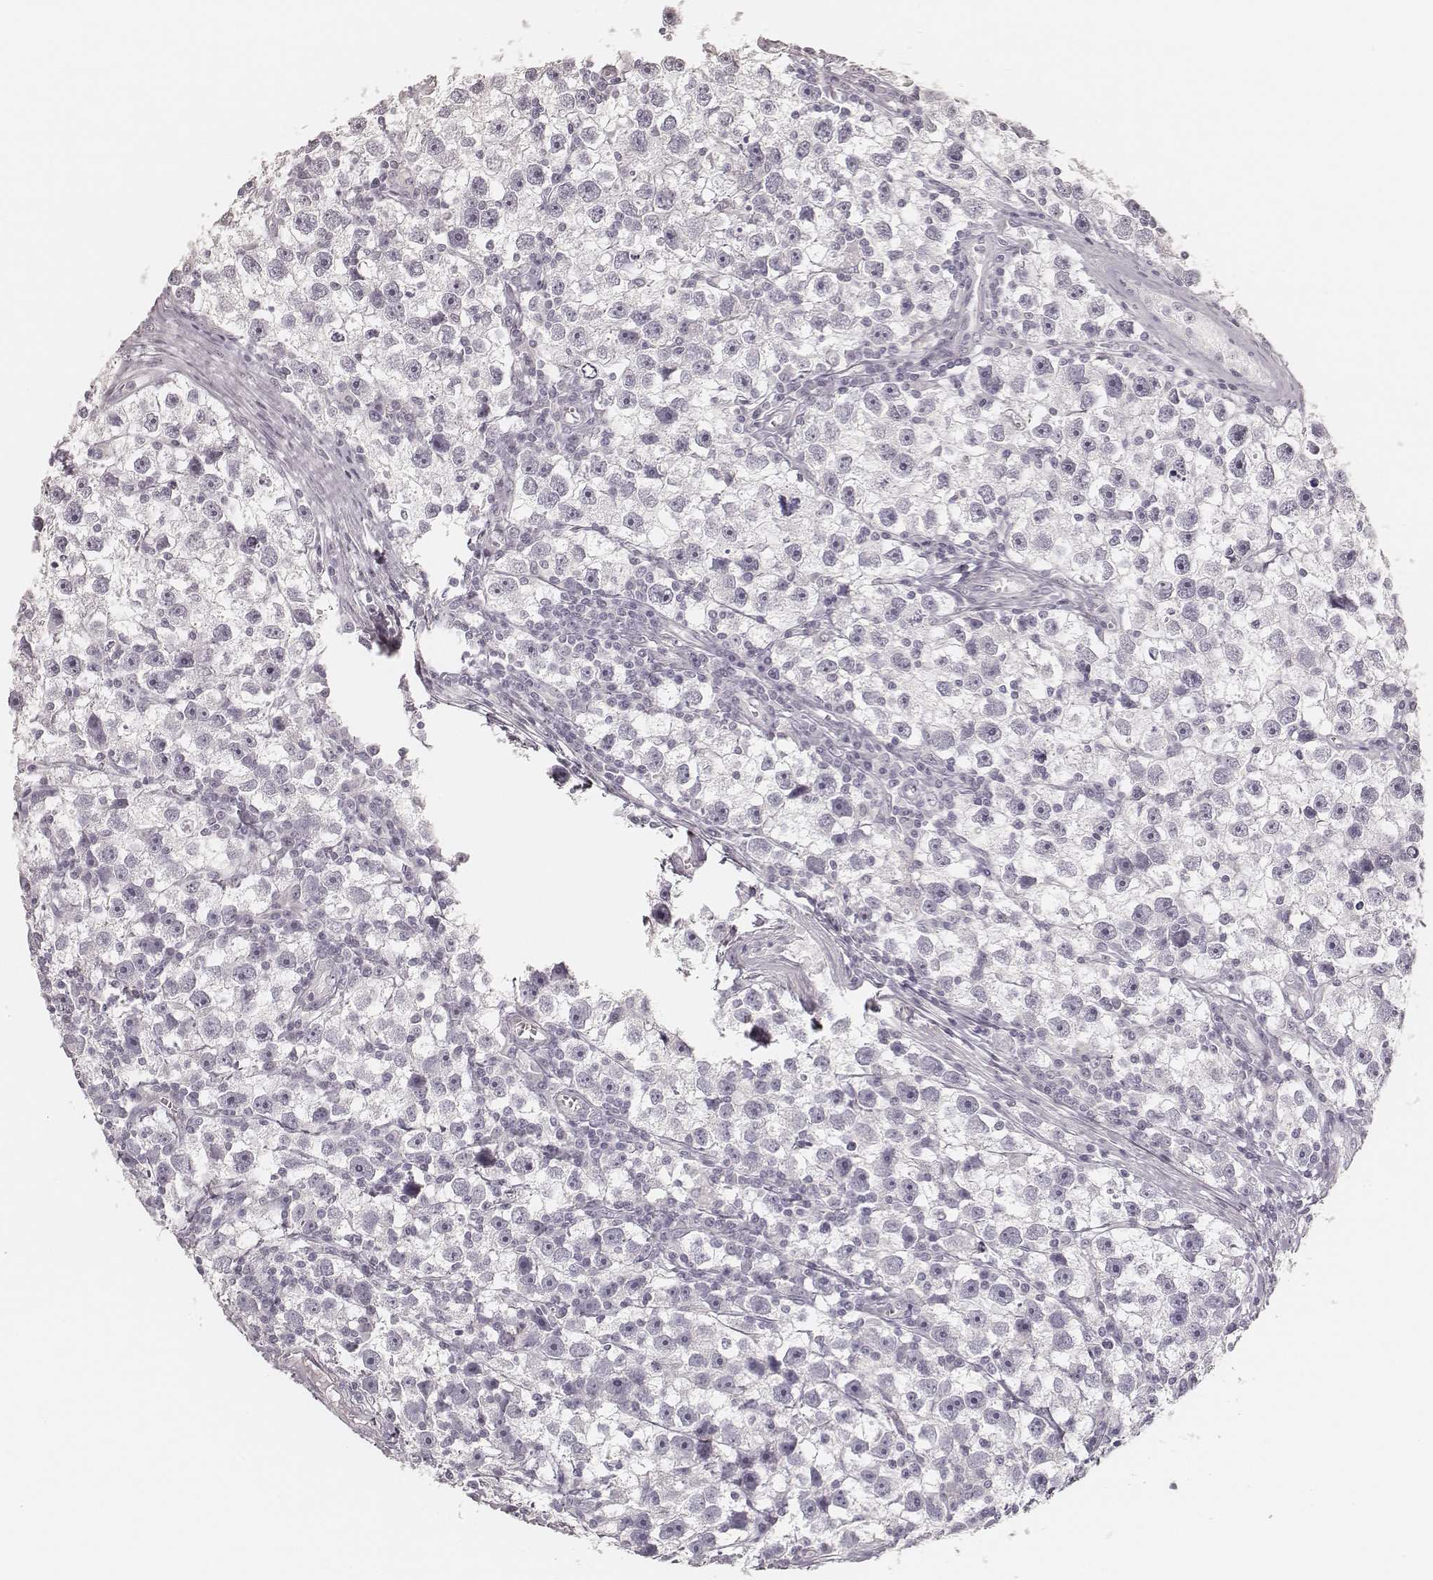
{"staining": {"intensity": "negative", "quantity": "none", "location": "none"}, "tissue": "testis cancer", "cell_type": "Tumor cells", "image_type": "cancer", "snomed": [{"axis": "morphology", "description": "Seminoma, NOS"}, {"axis": "topography", "description": "Testis"}], "caption": "Immunohistochemistry (IHC) of testis cancer (seminoma) demonstrates no expression in tumor cells. Nuclei are stained in blue.", "gene": "HNF4G", "patient": {"sex": "male", "age": 30}}